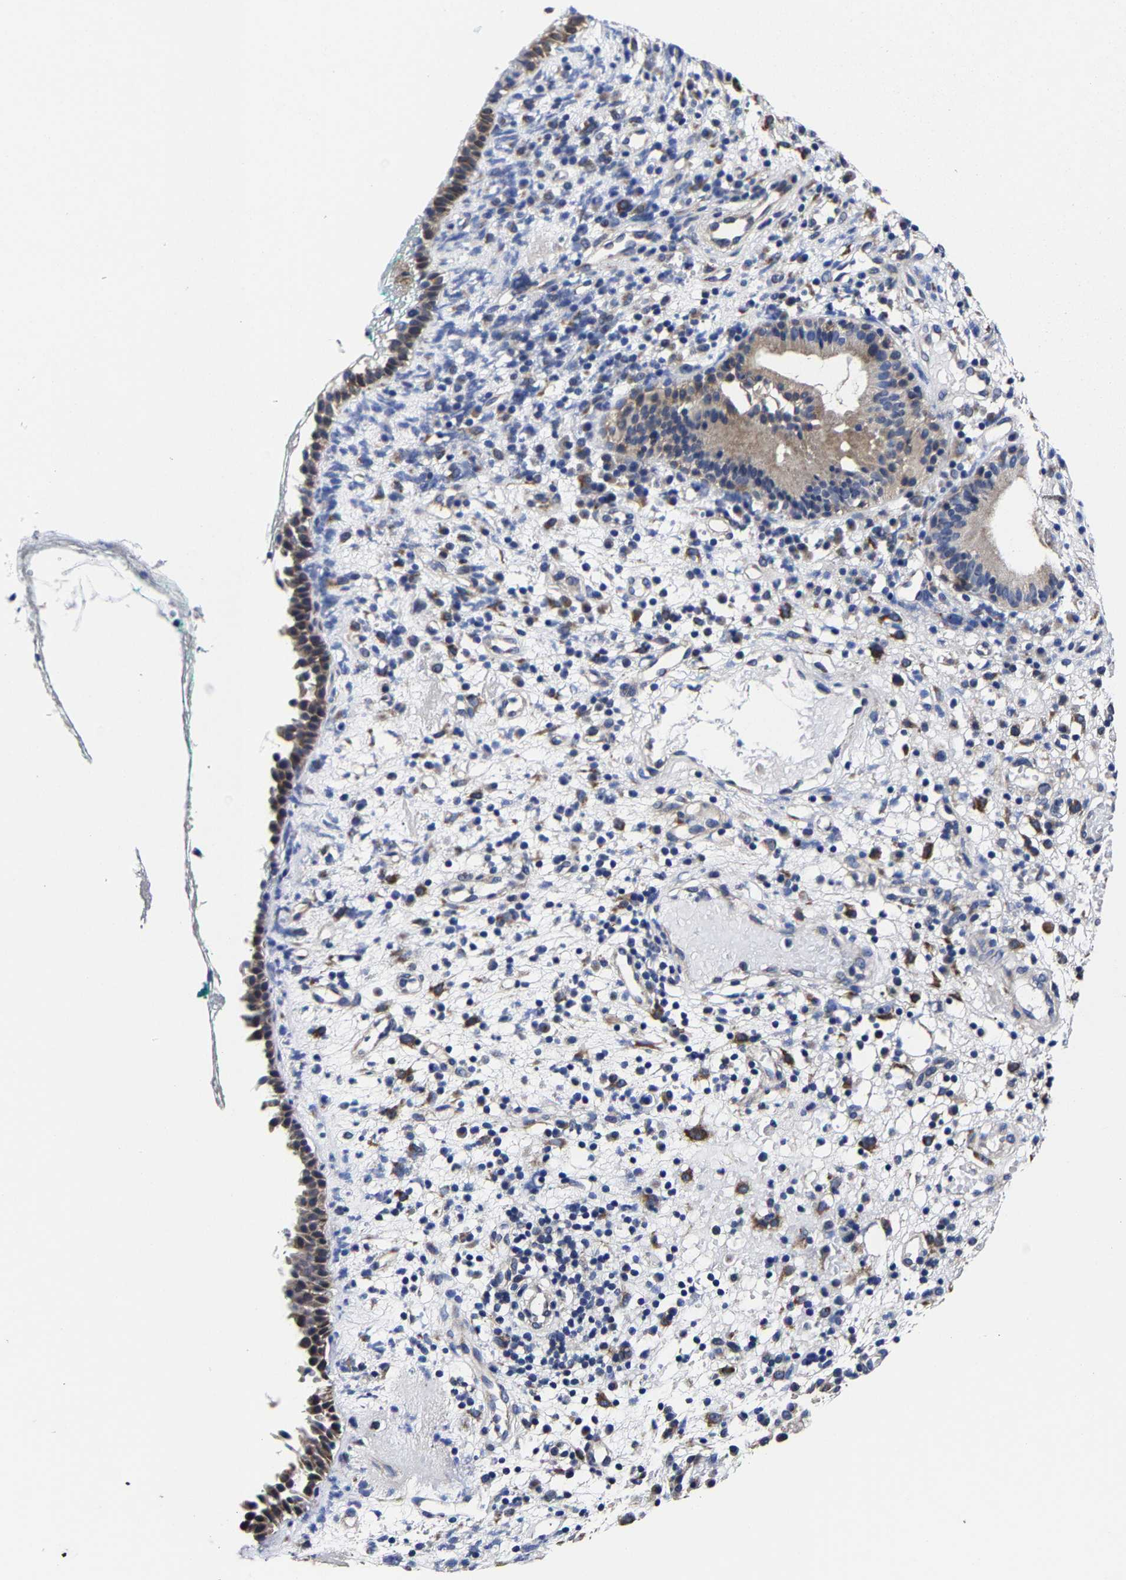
{"staining": {"intensity": "weak", "quantity": "25%-75%", "location": "cytoplasmic/membranous"}, "tissue": "nasopharynx", "cell_type": "Respiratory epithelial cells", "image_type": "normal", "snomed": [{"axis": "morphology", "description": "Normal tissue, NOS"}, {"axis": "morphology", "description": "Basal cell carcinoma"}, {"axis": "topography", "description": "Cartilage tissue"}, {"axis": "topography", "description": "Nasopharynx"}, {"axis": "topography", "description": "Oral tissue"}], "caption": "The immunohistochemical stain shows weak cytoplasmic/membranous positivity in respiratory epithelial cells of normal nasopharynx. (brown staining indicates protein expression, while blue staining denotes nuclei).", "gene": "AASS", "patient": {"sex": "female", "age": 77}}